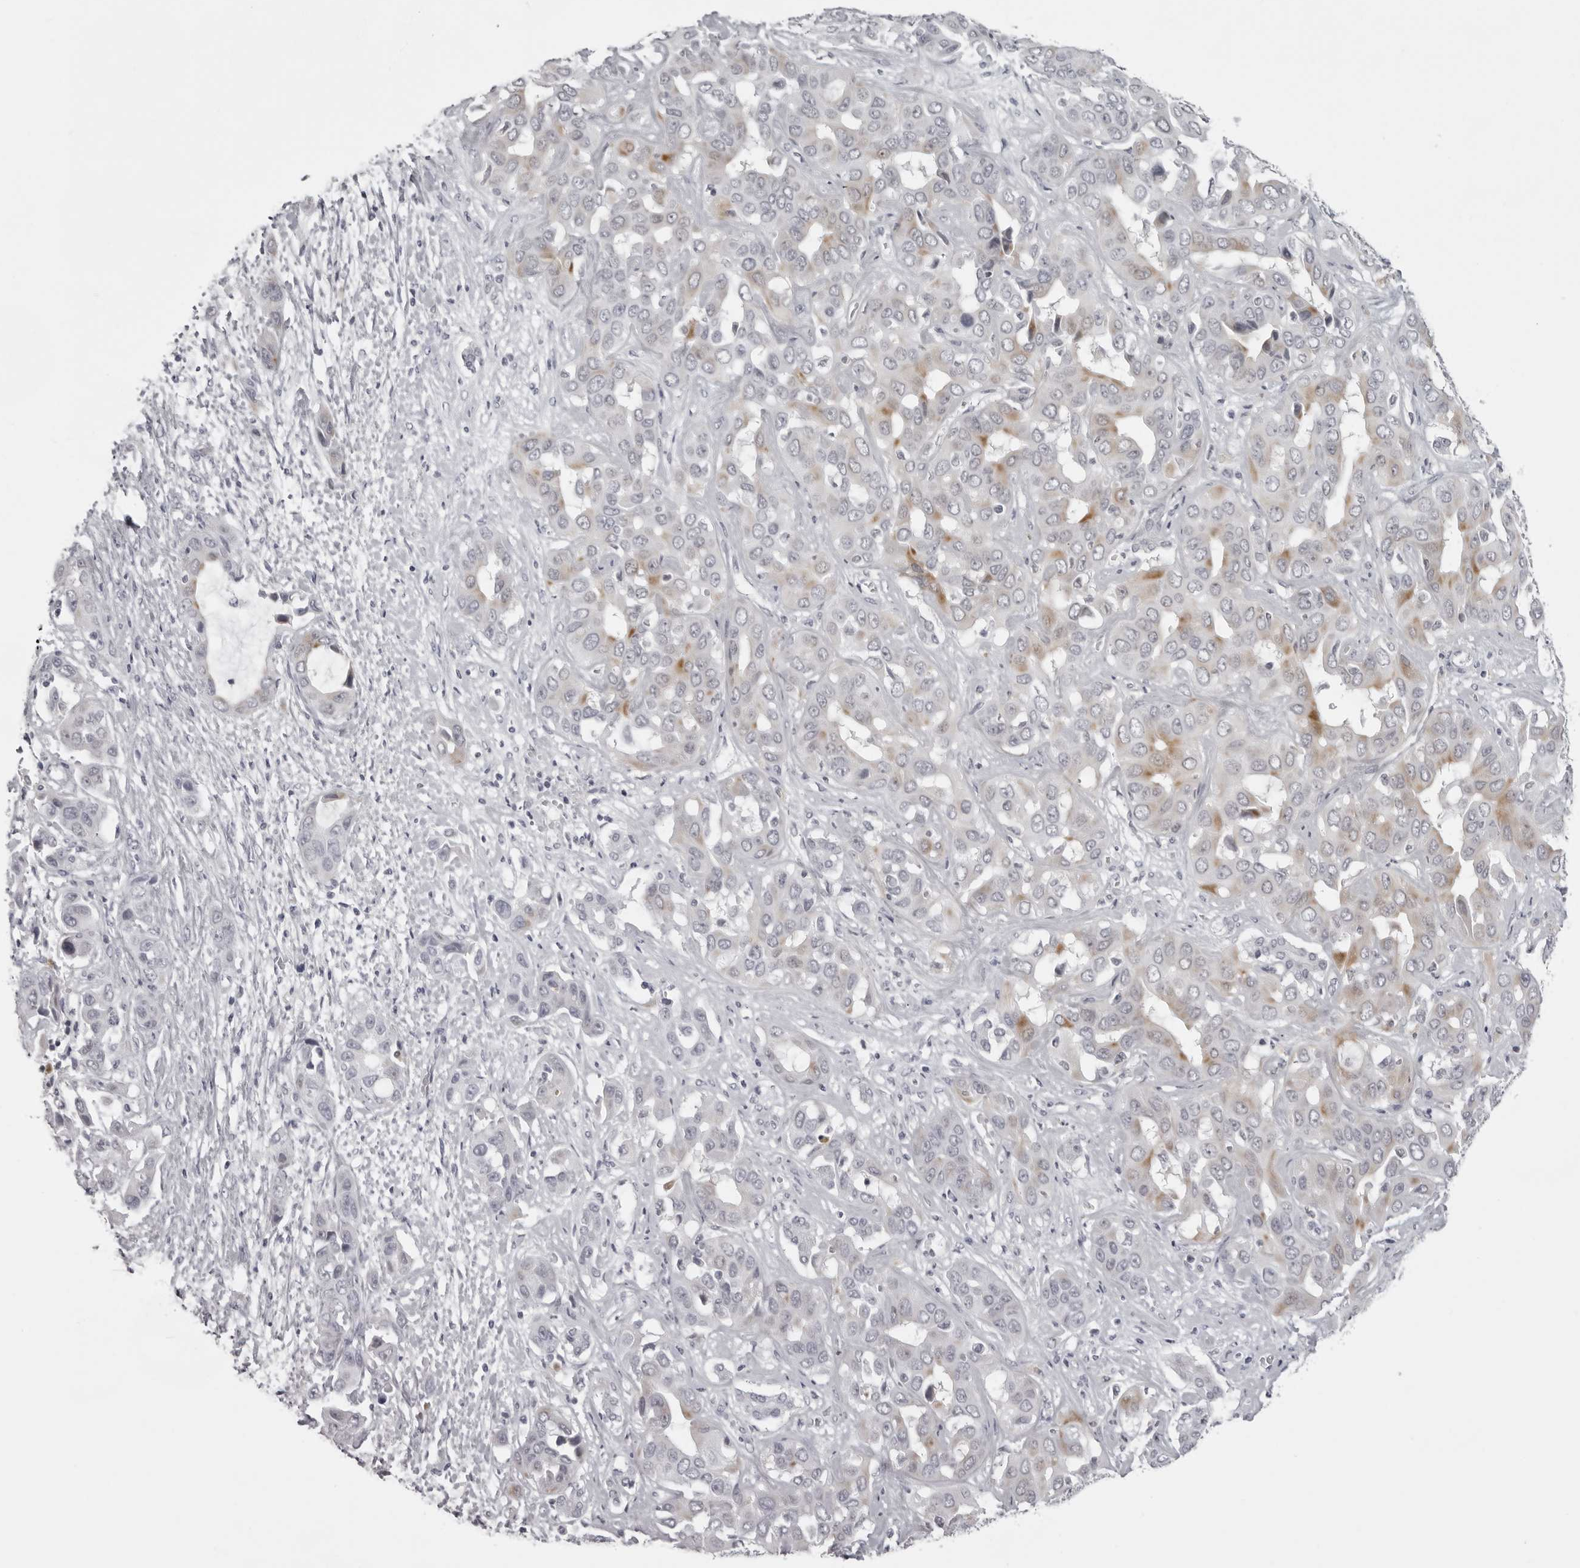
{"staining": {"intensity": "moderate", "quantity": "<25%", "location": "cytoplasmic/membranous"}, "tissue": "liver cancer", "cell_type": "Tumor cells", "image_type": "cancer", "snomed": [{"axis": "morphology", "description": "Cholangiocarcinoma"}, {"axis": "topography", "description": "Liver"}], "caption": "Protein expression analysis of liver cholangiocarcinoma demonstrates moderate cytoplasmic/membranous positivity in approximately <25% of tumor cells. (Stains: DAB in brown, nuclei in blue, Microscopy: brightfield microscopy at high magnification).", "gene": "NUDT18", "patient": {"sex": "female", "age": 52}}